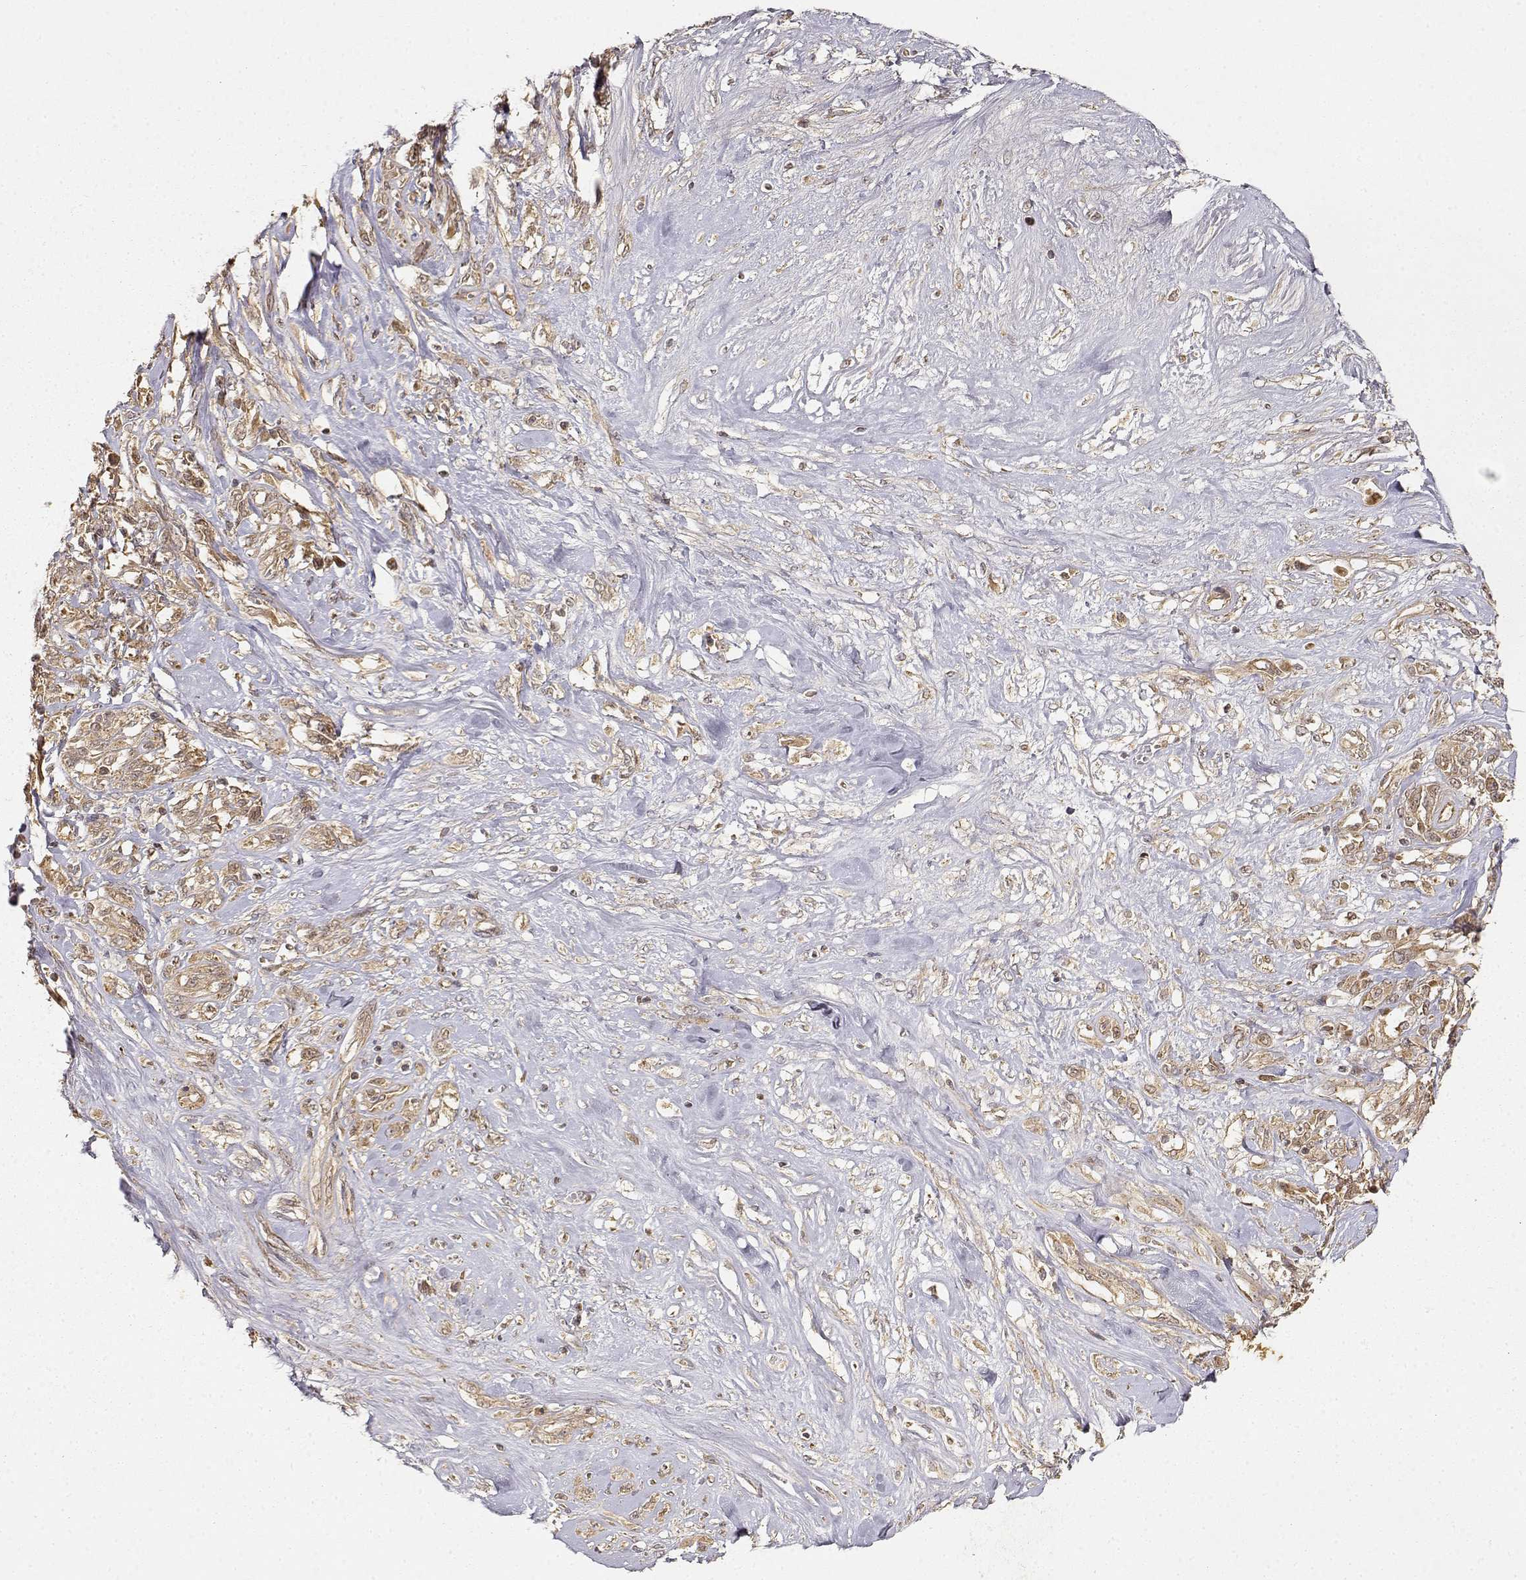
{"staining": {"intensity": "weak", "quantity": ">75%", "location": "cytoplasmic/membranous"}, "tissue": "melanoma", "cell_type": "Tumor cells", "image_type": "cancer", "snomed": [{"axis": "morphology", "description": "Malignant melanoma, NOS"}, {"axis": "topography", "description": "Skin"}], "caption": "Protein analysis of malignant melanoma tissue displays weak cytoplasmic/membranous expression in about >75% of tumor cells.", "gene": "CDK5RAP2", "patient": {"sex": "female", "age": 91}}